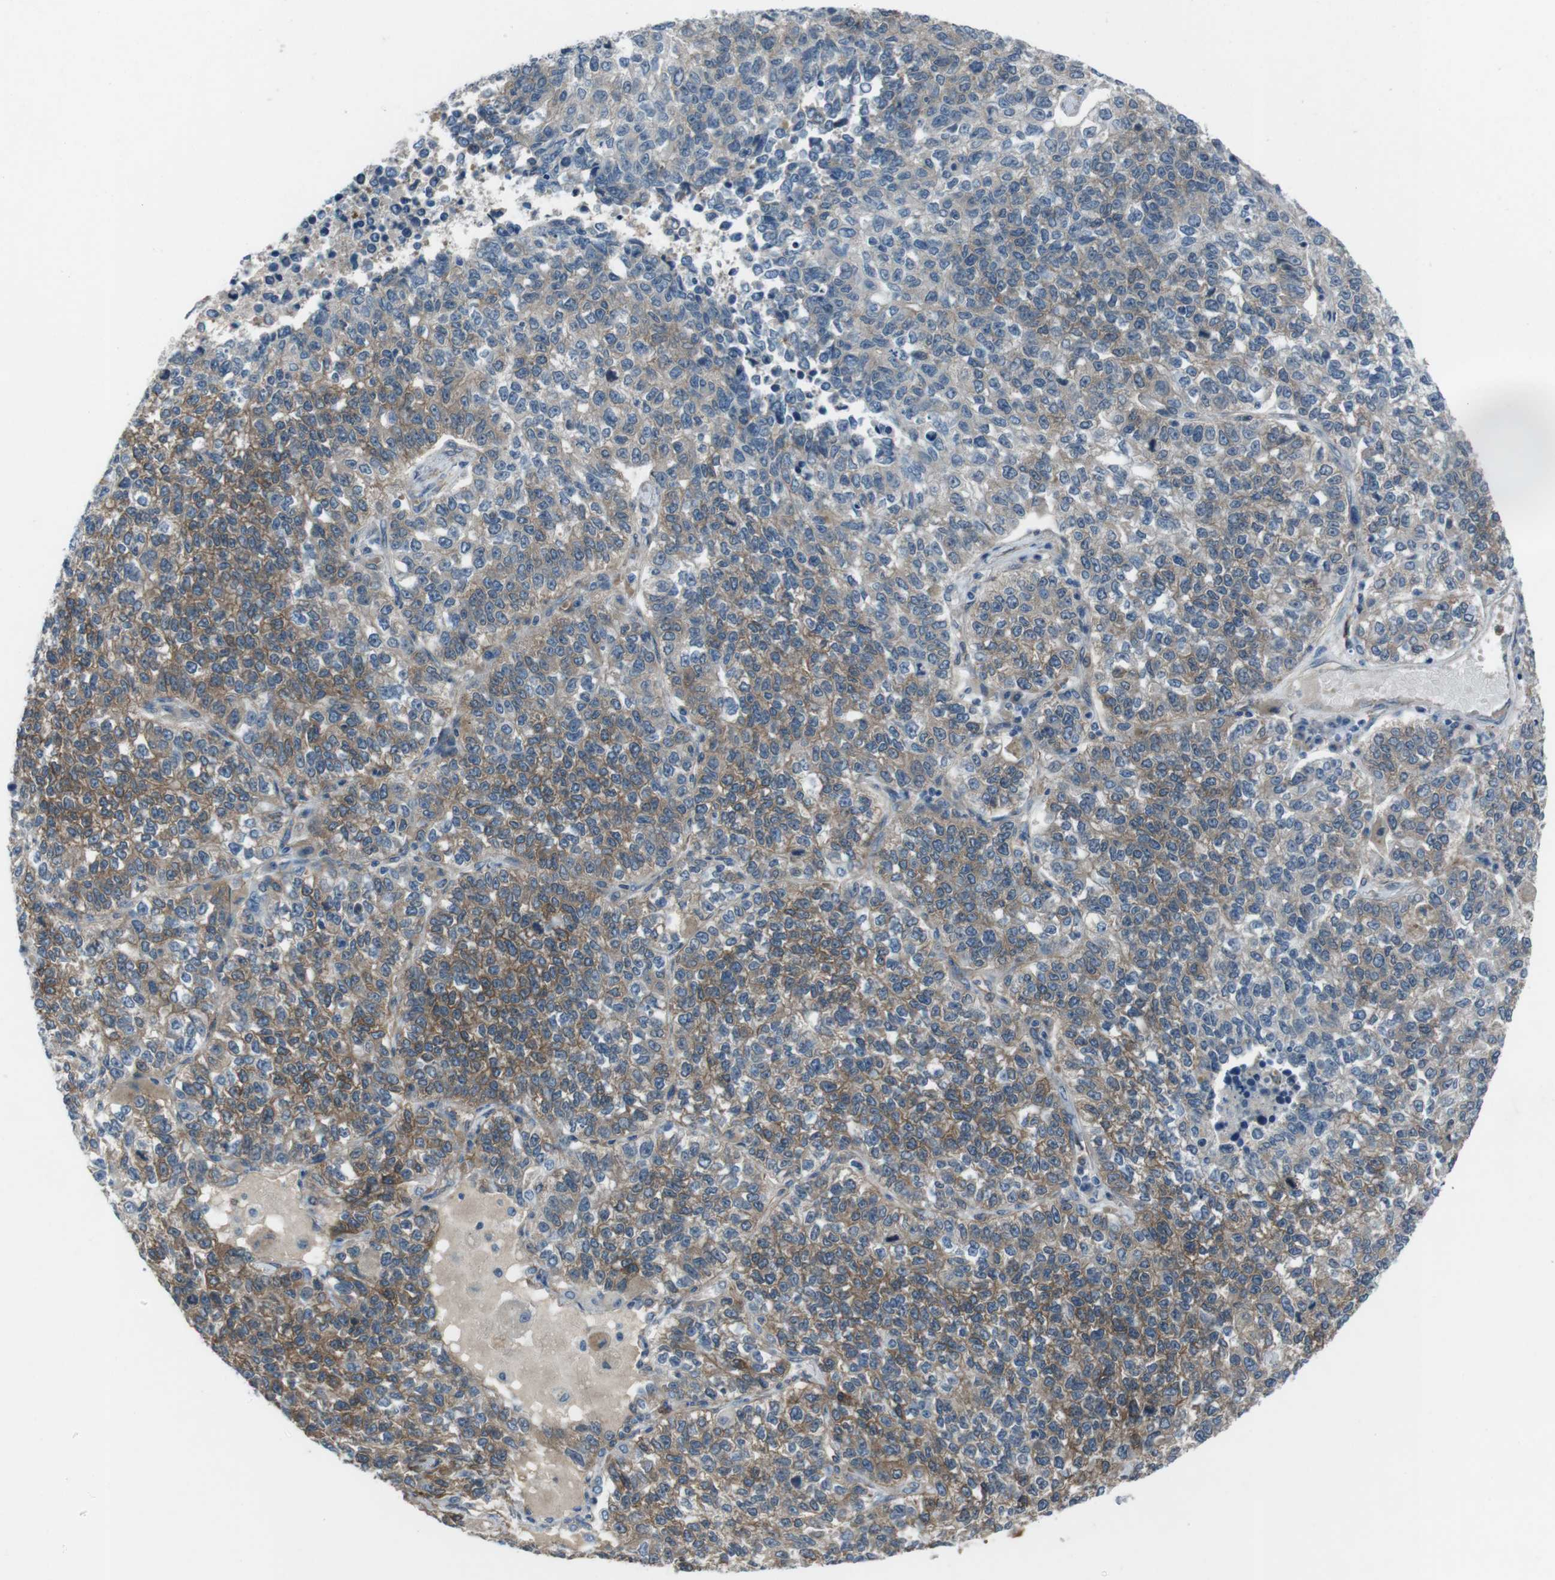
{"staining": {"intensity": "moderate", "quantity": ">75%", "location": "cytoplasmic/membranous"}, "tissue": "lung cancer", "cell_type": "Tumor cells", "image_type": "cancer", "snomed": [{"axis": "morphology", "description": "Adenocarcinoma, NOS"}, {"axis": "topography", "description": "Lung"}], "caption": "Tumor cells reveal medium levels of moderate cytoplasmic/membranous positivity in about >75% of cells in adenocarcinoma (lung).", "gene": "ANK2", "patient": {"sex": "male", "age": 49}}